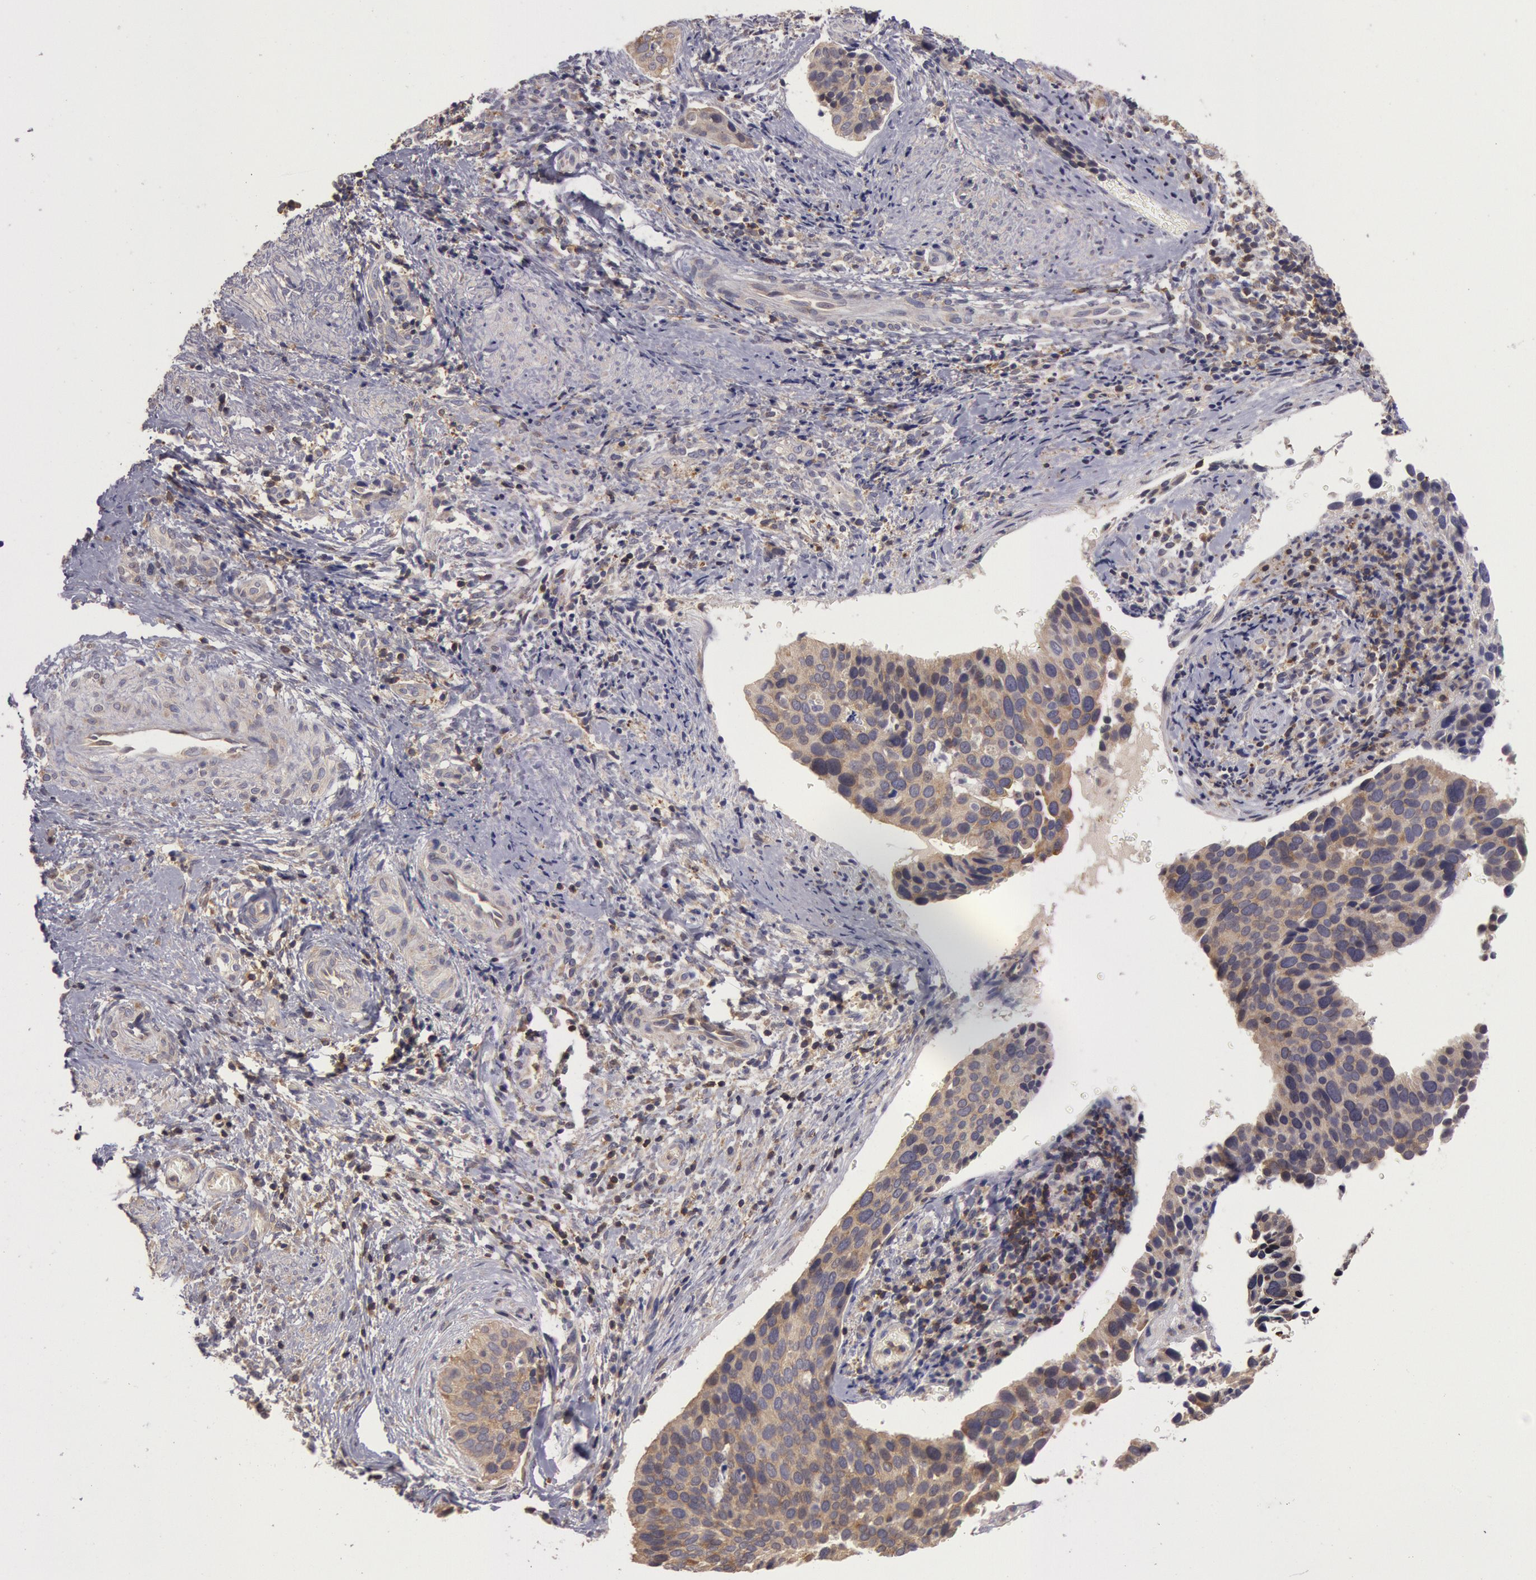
{"staining": {"intensity": "weak", "quantity": ">75%", "location": "cytoplasmic/membranous"}, "tissue": "cervical cancer", "cell_type": "Tumor cells", "image_type": "cancer", "snomed": [{"axis": "morphology", "description": "Squamous cell carcinoma, NOS"}, {"axis": "topography", "description": "Cervix"}], "caption": "This photomicrograph shows IHC staining of cervical squamous cell carcinoma, with low weak cytoplasmic/membranous positivity in about >75% of tumor cells.", "gene": "NMT2", "patient": {"sex": "female", "age": 31}}